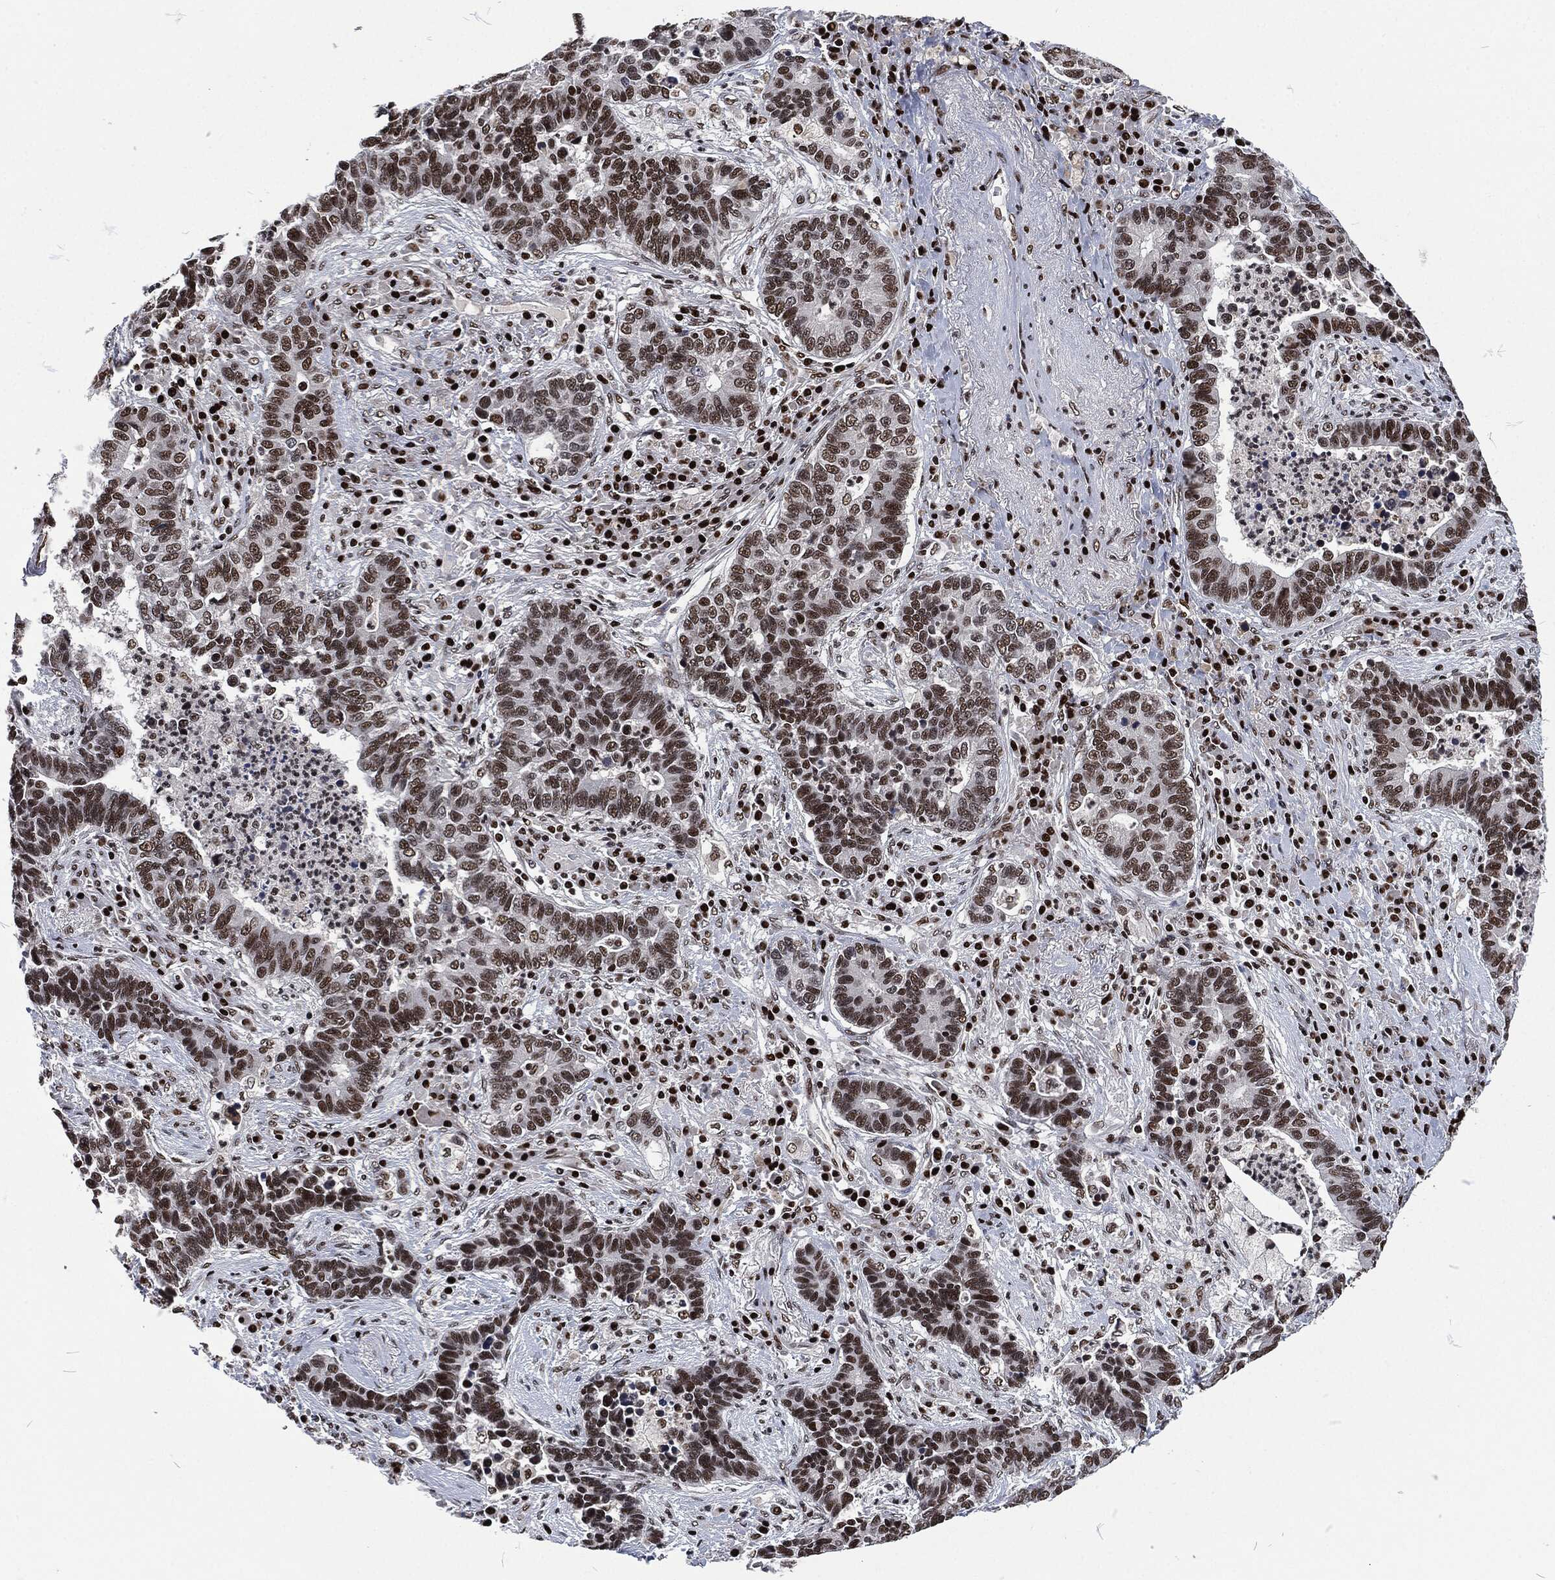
{"staining": {"intensity": "strong", "quantity": "25%-75%", "location": "nuclear"}, "tissue": "lung cancer", "cell_type": "Tumor cells", "image_type": "cancer", "snomed": [{"axis": "morphology", "description": "Adenocarcinoma, NOS"}, {"axis": "topography", "description": "Lung"}], "caption": "Protein staining of adenocarcinoma (lung) tissue demonstrates strong nuclear positivity in approximately 25%-75% of tumor cells.", "gene": "DCPS", "patient": {"sex": "female", "age": 57}}